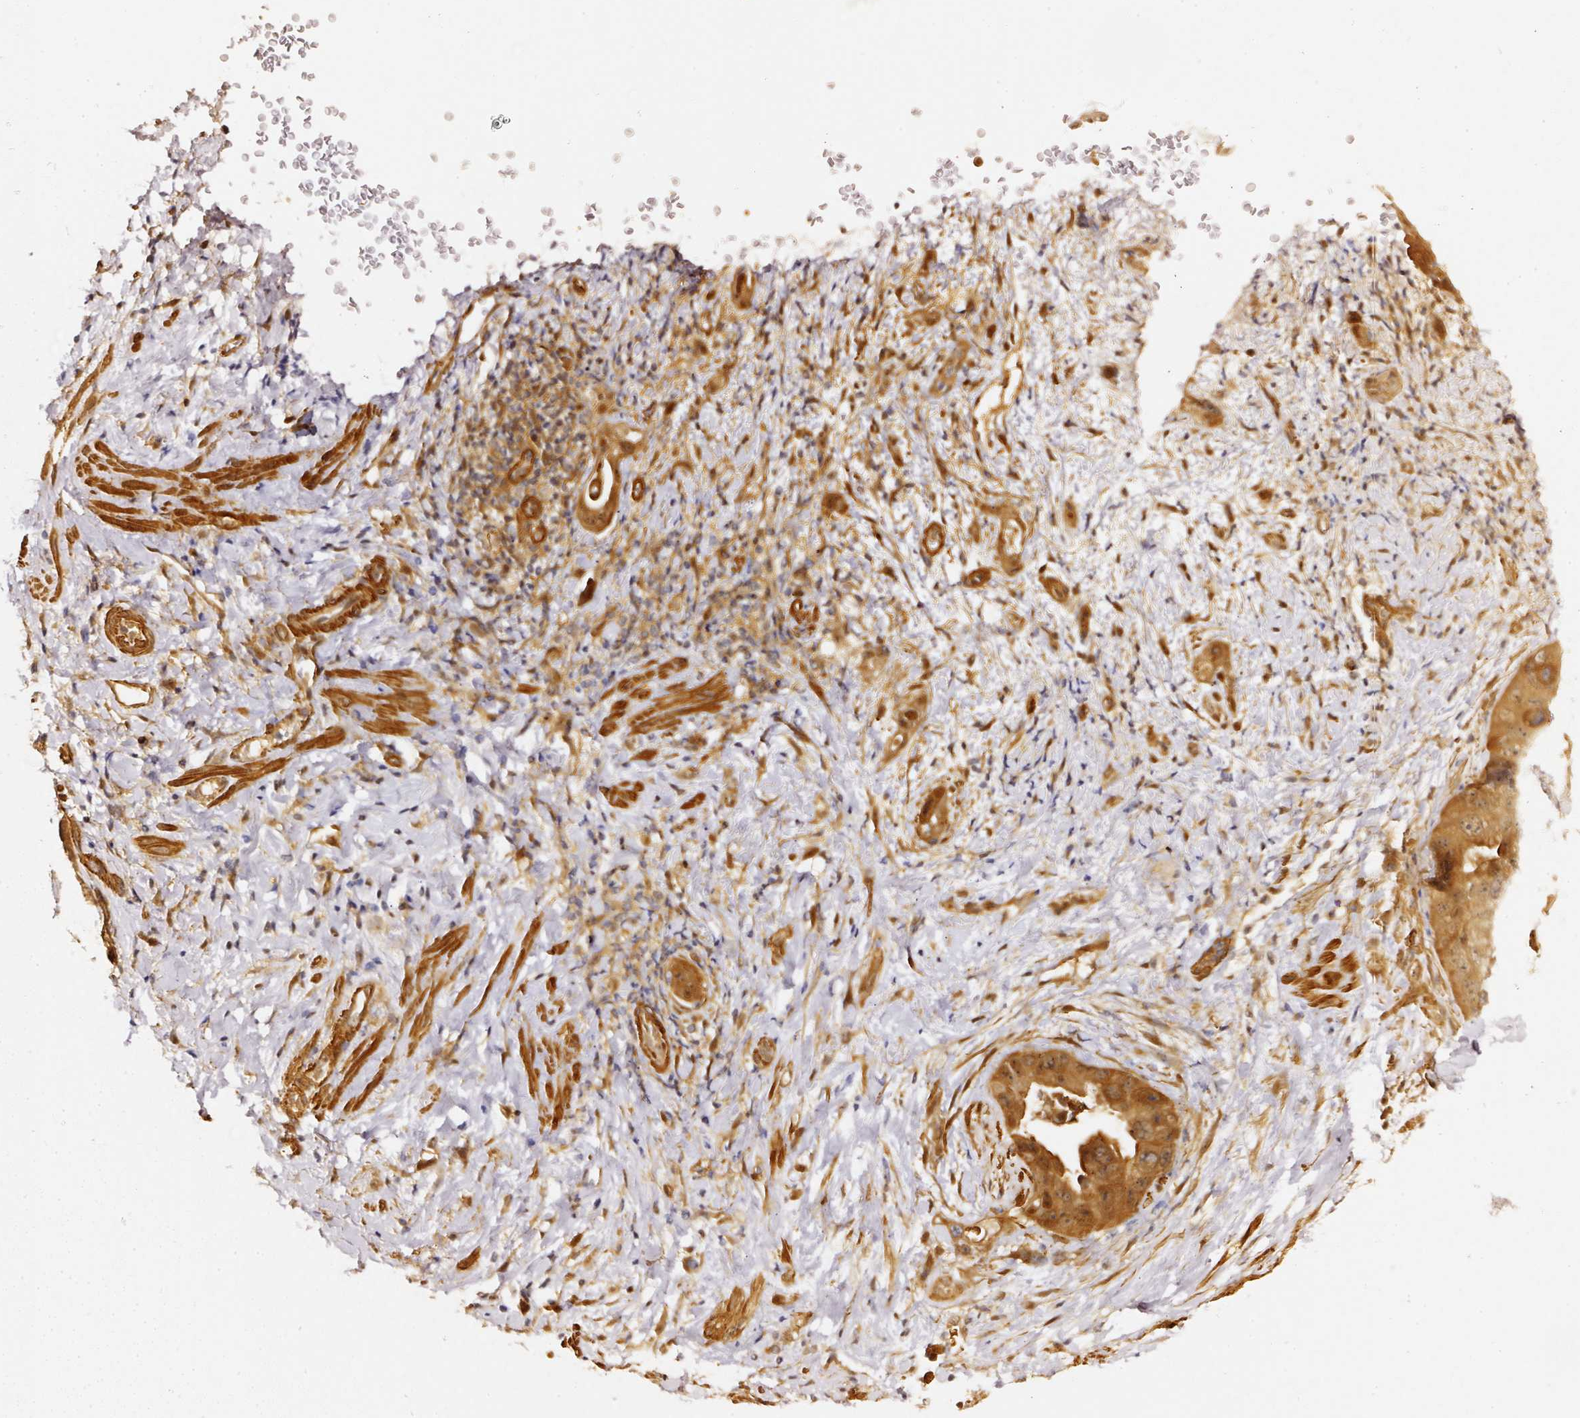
{"staining": {"intensity": "moderate", "quantity": ">75%", "location": "cytoplasmic/membranous,nuclear"}, "tissue": "pancreatic cancer", "cell_type": "Tumor cells", "image_type": "cancer", "snomed": [{"axis": "morphology", "description": "Adenocarcinoma, NOS"}, {"axis": "topography", "description": "Pancreas"}], "caption": "IHC photomicrograph of neoplastic tissue: human pancreatic cancer stained using immunohistochemistry shows medium levels of moderate protein expression localized specifically in the cytoplasmic/membranous and nuclear of tumor cells, appearing as a cytoplasmic/membranous and nuclear brown color.", "gene": "PSMD1", "patient": {"sex": "female", "age": 78}}